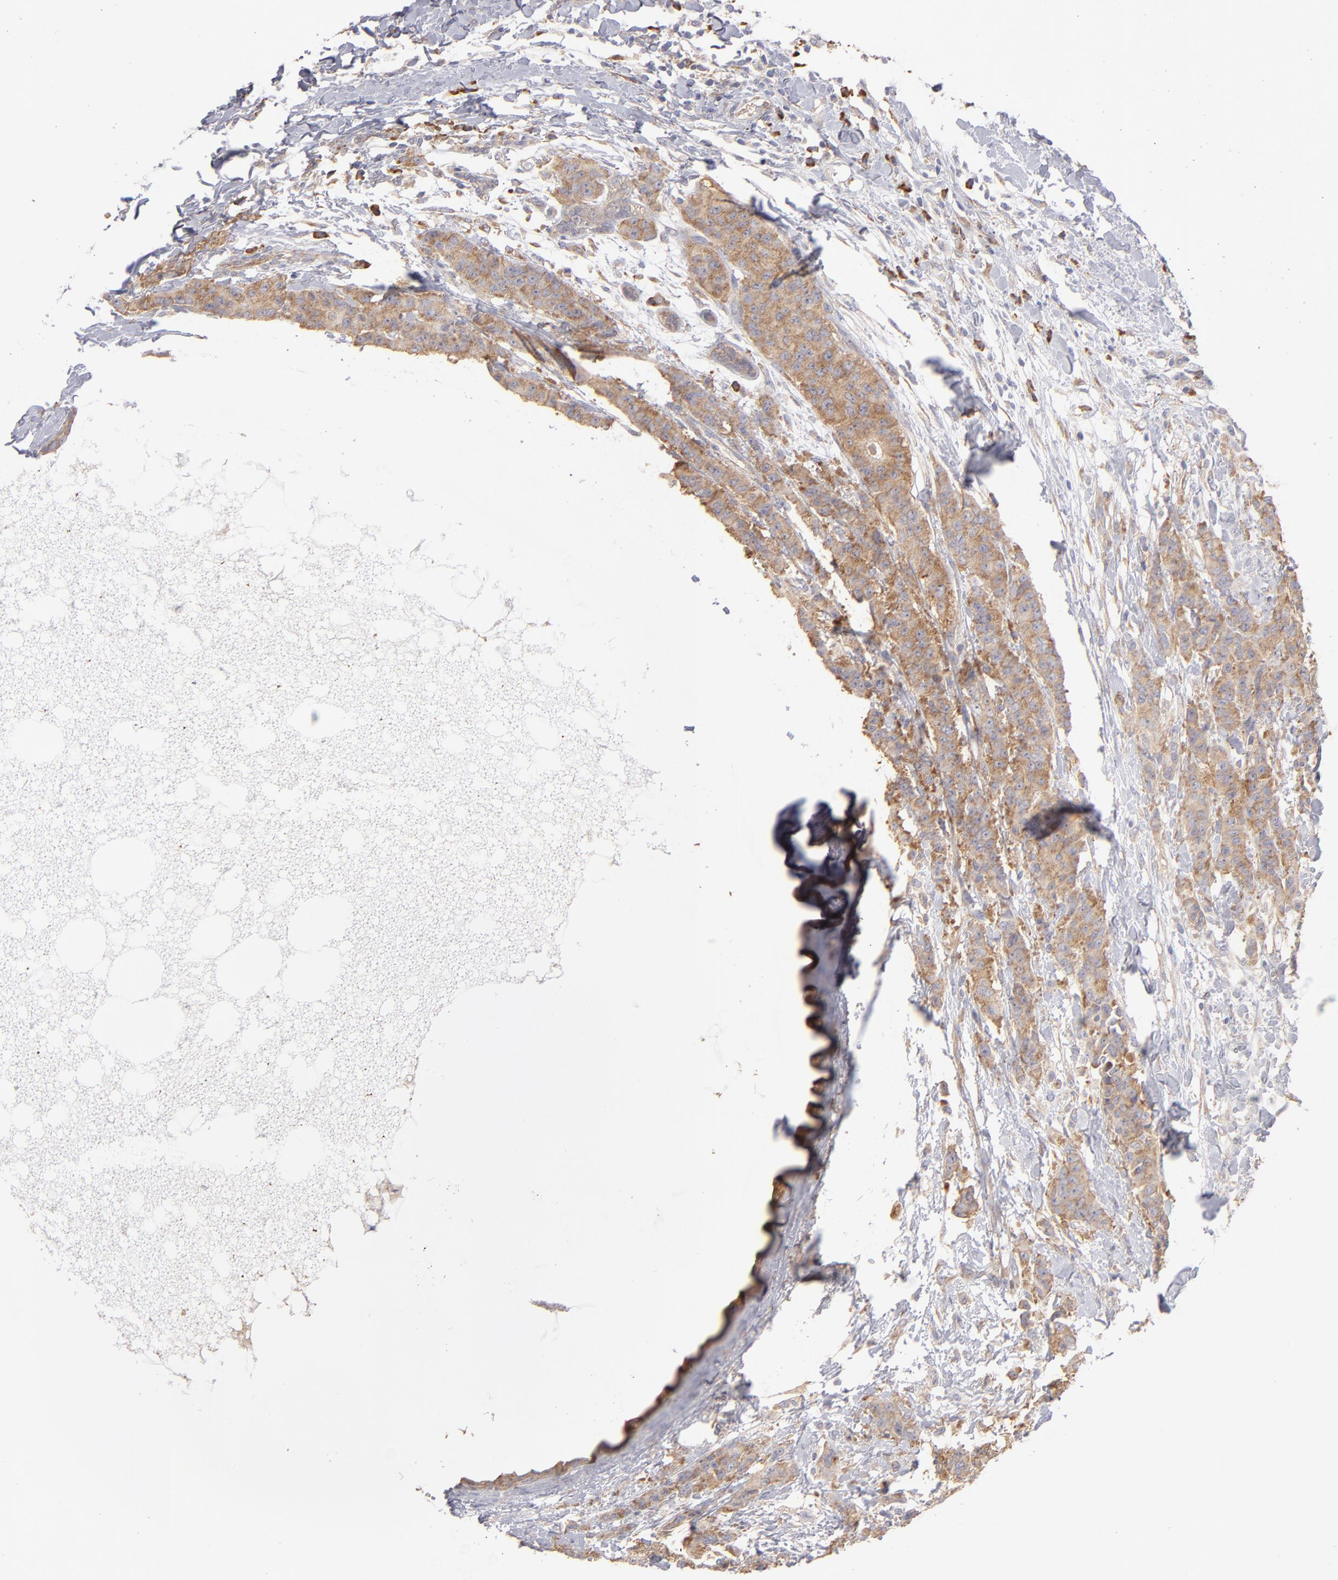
{"staining": {"intensity": "moderate", "quantity": ">75%", "location": "cytoplasmic/membranous"}, "tissue": "breast cancer", "cell_type": "Tumor cells", "image_type": "cancer", "snomed": [{"axis": "morphology", "description": "Duct carcinoma"}, {"axis": "topography", "description": "Breast"}], "caption": "Approximately >75% of tumor cells in human infiltrating ductal carcinoma (breast) reveal moderate cytoplasmic/membranous protein expression as visualized by brown immunohistochemical staining.", "gene": "ENTPD5", "patient": {"sex": "female", "age": 40}}